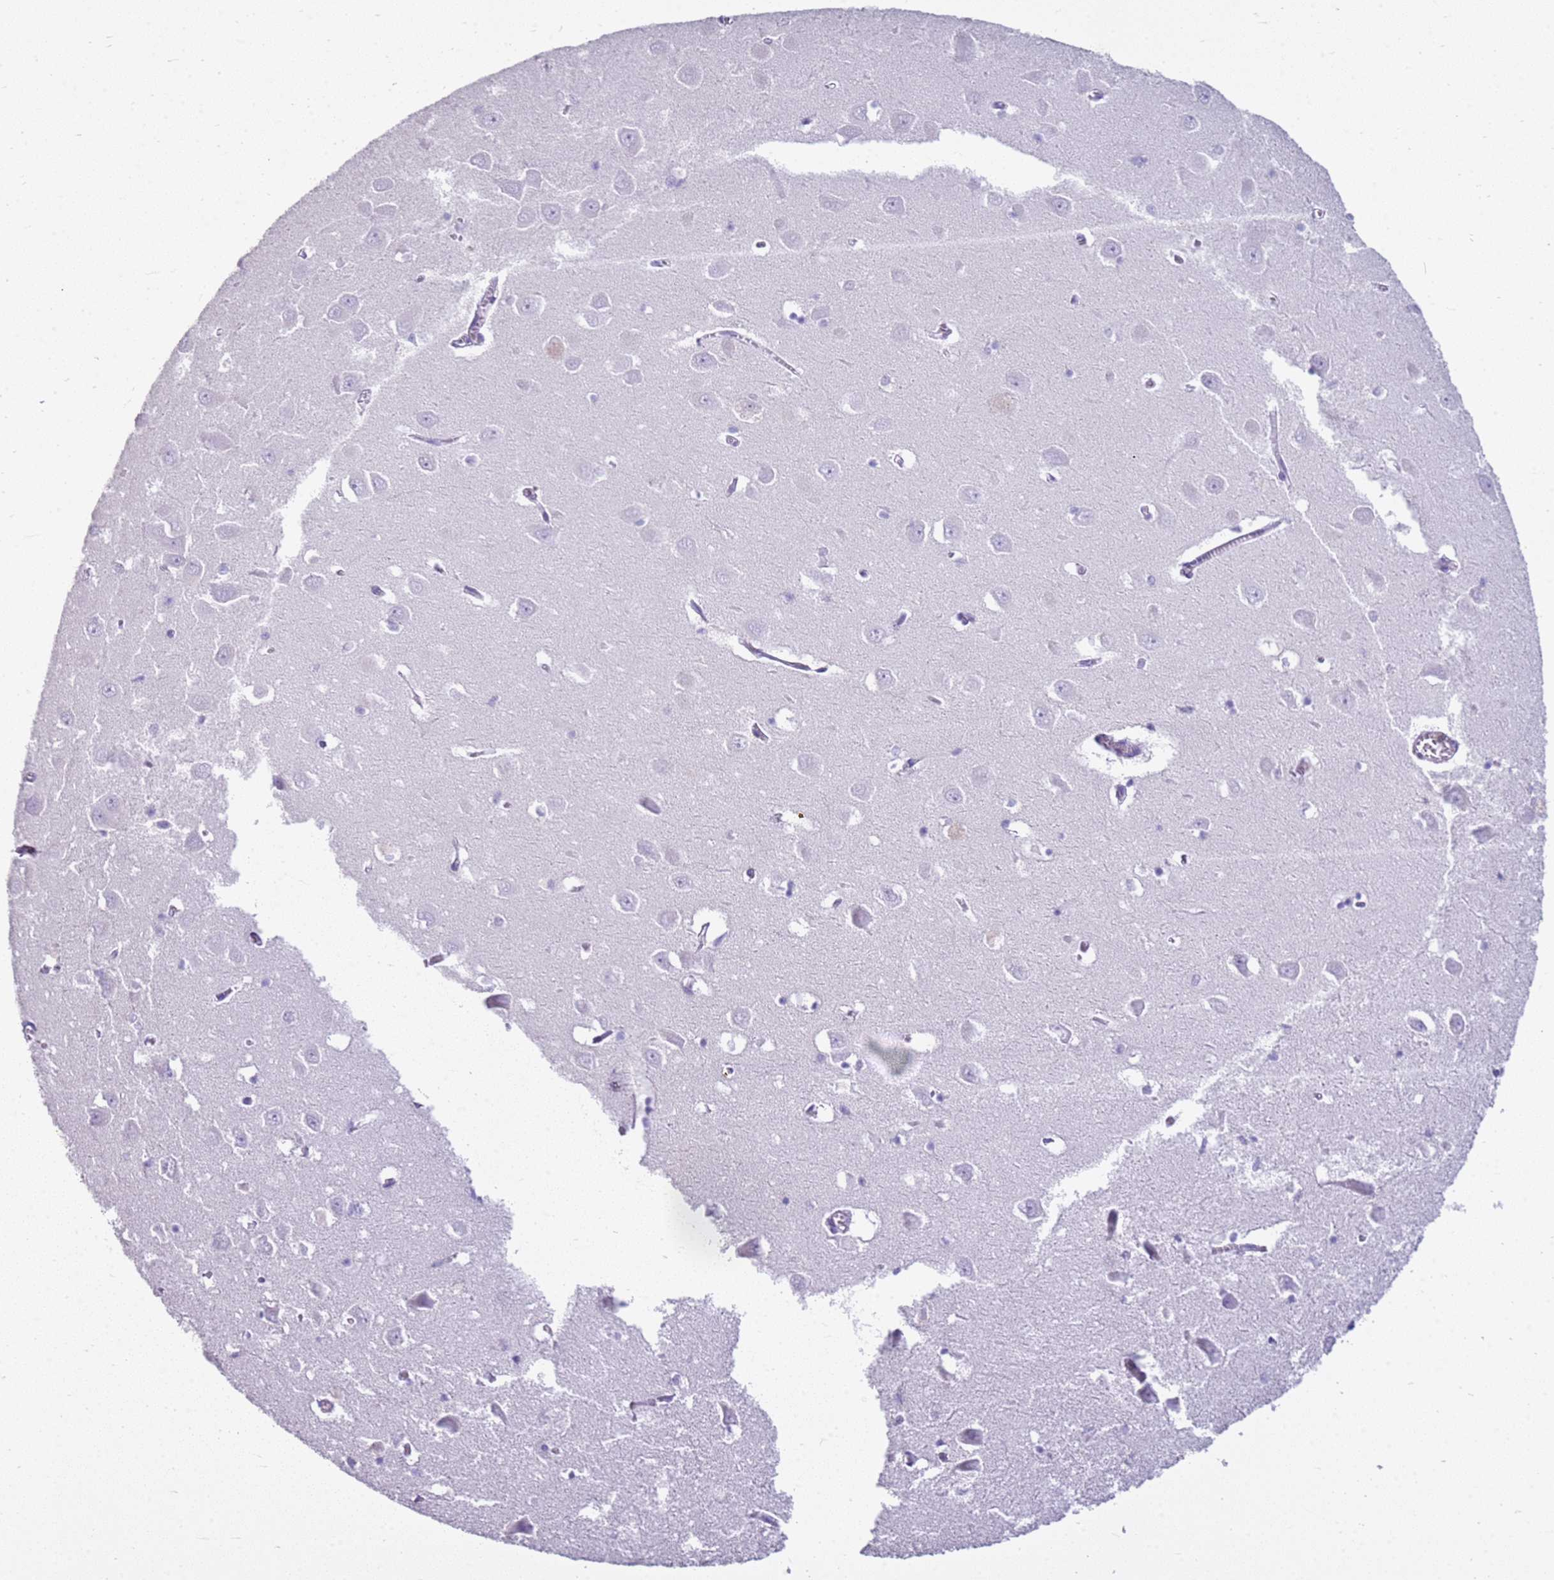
{"staining": {"intensity": "negative", "quantity": "none", "location": "none"}, "tissue": "hippocampus", "cell_type": "Glial cells", "image_type": "normal", "snomed": [{"axis": "morphology", "description": "Normal tissue, NOS"}, {"axis": "topography", "description": "Hippocampus"}], "caption": "IHC image of benign hippocampus: human hippocampus stained with DAB (3,3'-diaminobenzidine) demonstrates no significant protein expression in glial cells. Brightfield microscopy of immunohistochemistry stained with DAB (brown) and hematoxylin (blue), captured at high magnification.", "gene": "CSTA", "patient": {"sex": "male", "age": 70}}